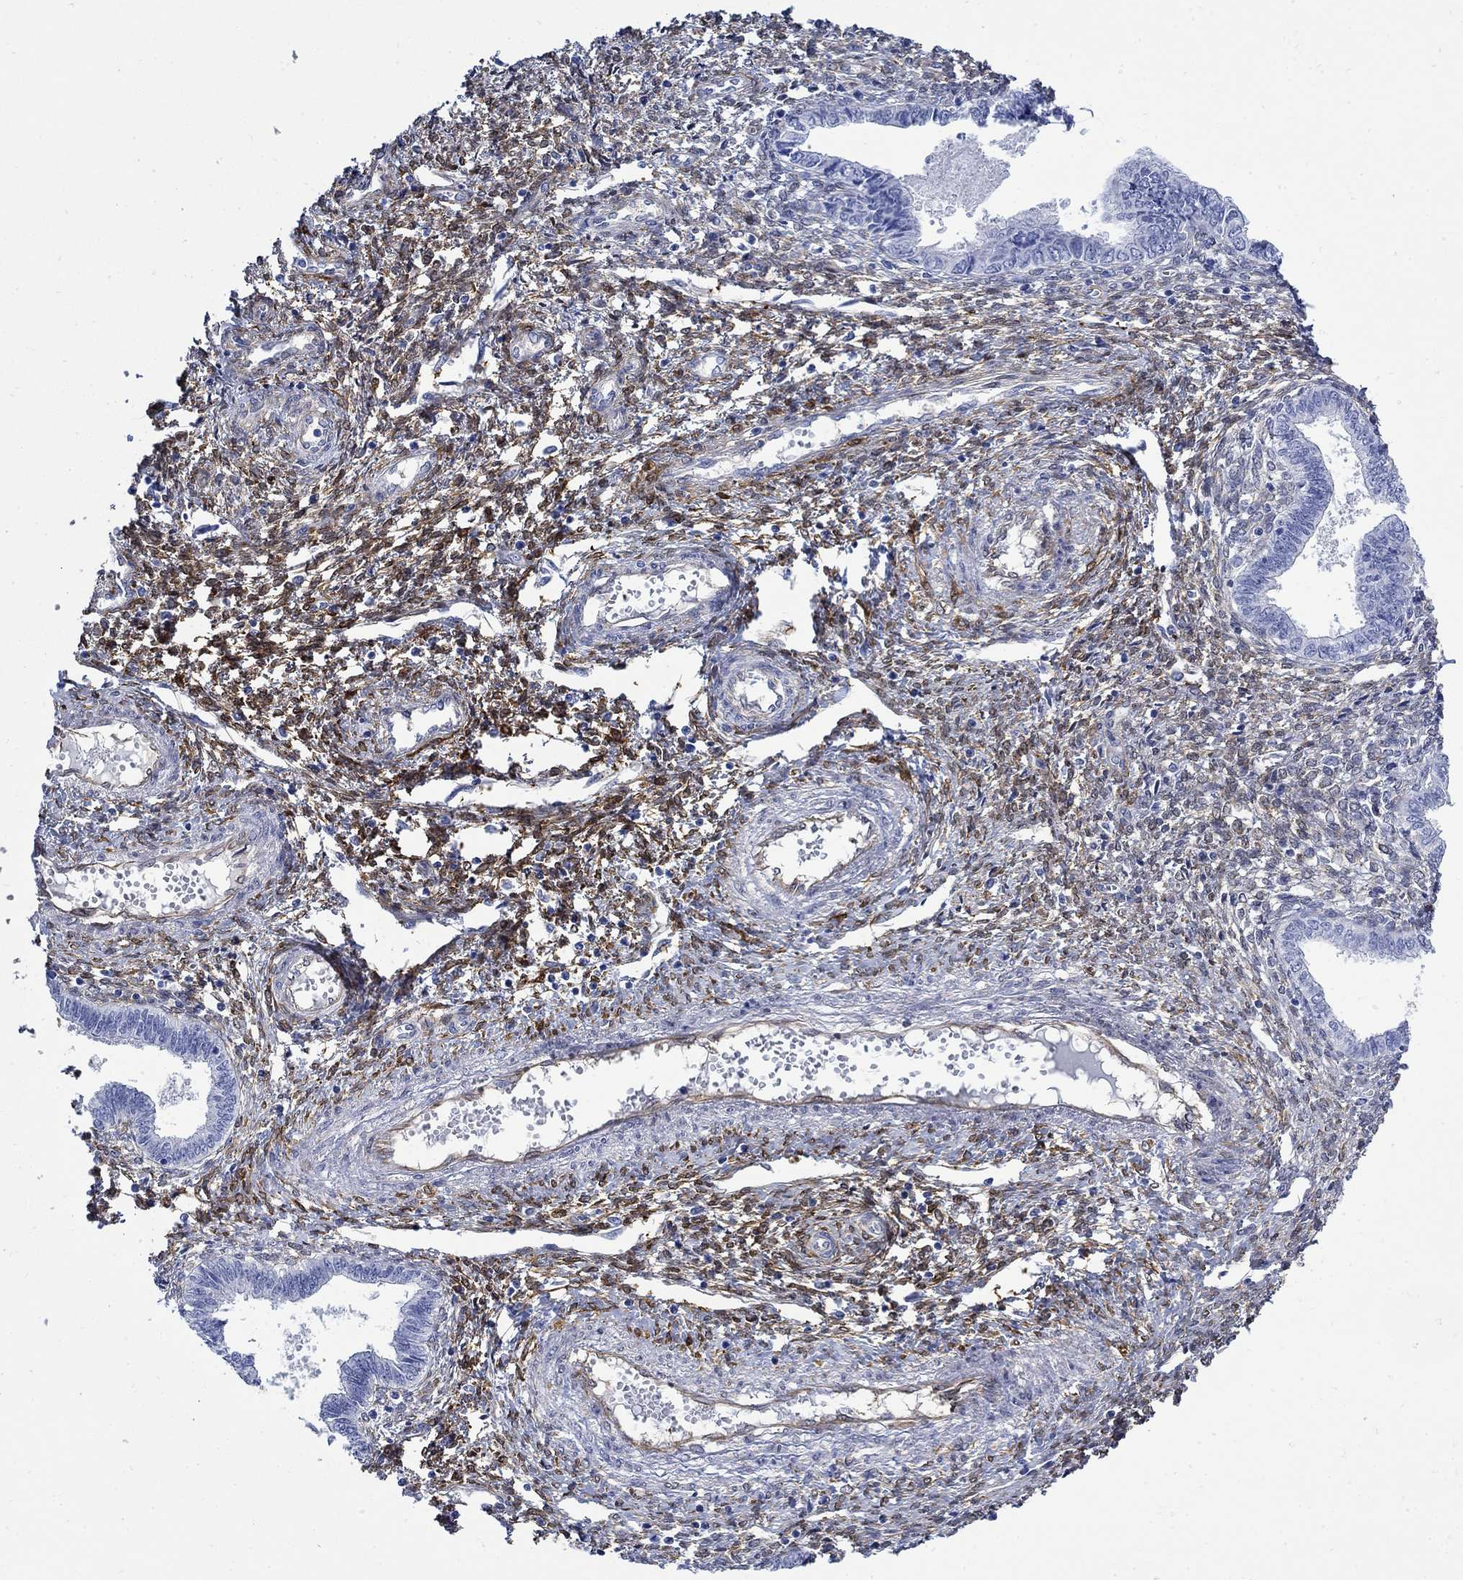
{"staining": {"intensity": "negative", "quantity": "none", "location": "none"}, "tissue": "cervical cancer", "cell_type": "Tumor cells", "image_type": "cancer", "snomed": [{"axis": "morphology", "description": "Adenocarcinoma, NOS"}, {"axis": "topography", "description": "Cervix"}], "caption": "Cervical cancer was stained to show a protein in brown. There is no significant staining in tumor cells.", "gene": "TGM2", "patient": {"sex": "female", "age": 42}}